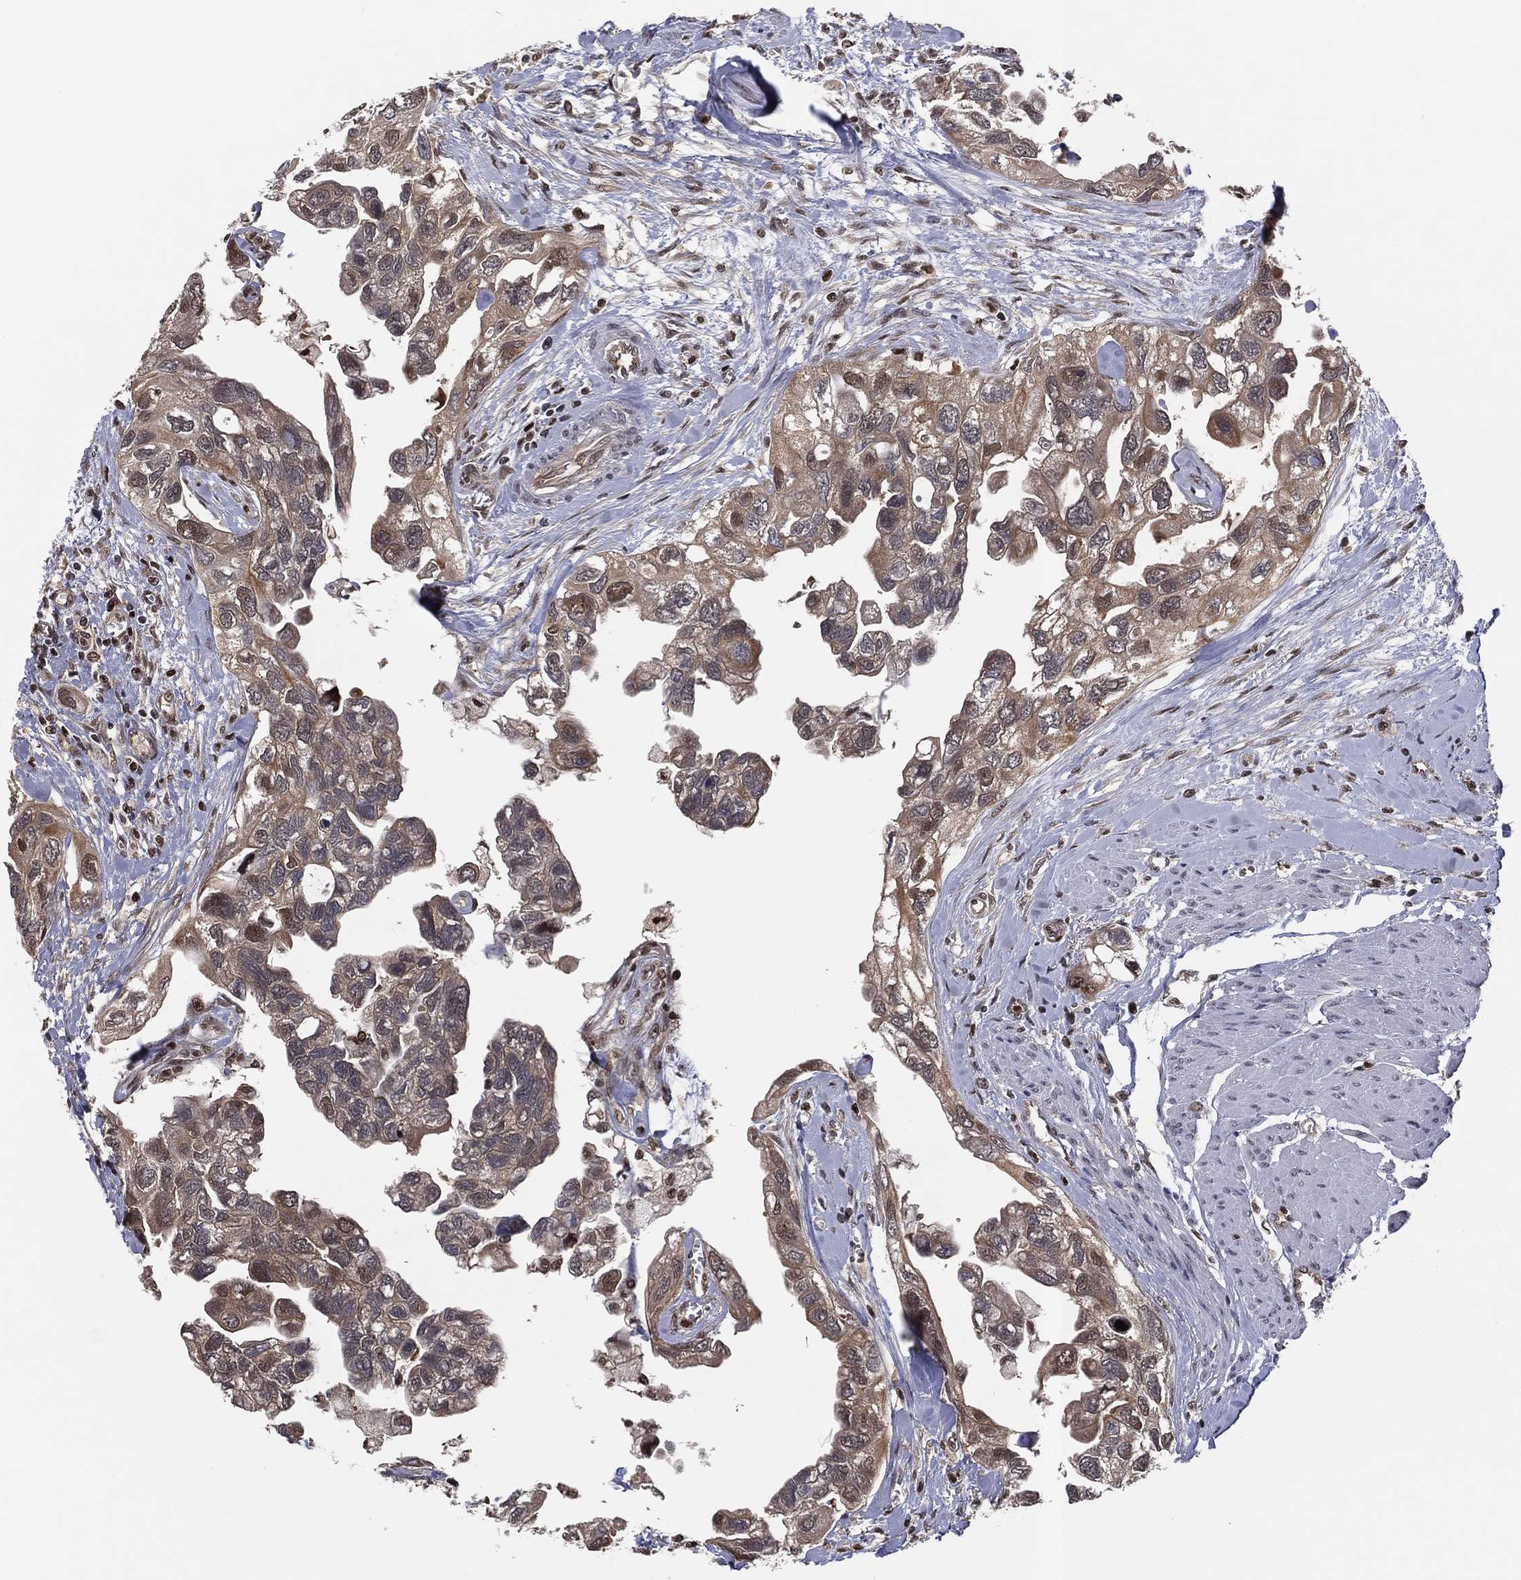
{"staining": {"intensity": "moderate", "quantity": "25%-75%", "location": "cytoplasmic/membranous"}, "tissue": "urothelial cancer", "cell_type": "Tumor cells", "image_type": "cancer", "snomed": [{"axis": "morphology", "description": "Urothelial carcinoma, High grade"}, {"axis": "topography", "description": "Urinary bladder"}], "caption": "Urothelial cancer was stained to show a protein in brown. There is medium levels of moderate cytoplasmic/membranous staining in about 25%-75% of tumor cells. Nuclei are stained in blue.", "gene": "PSMA1", "patient": {"sex": "male", "age": 59}}